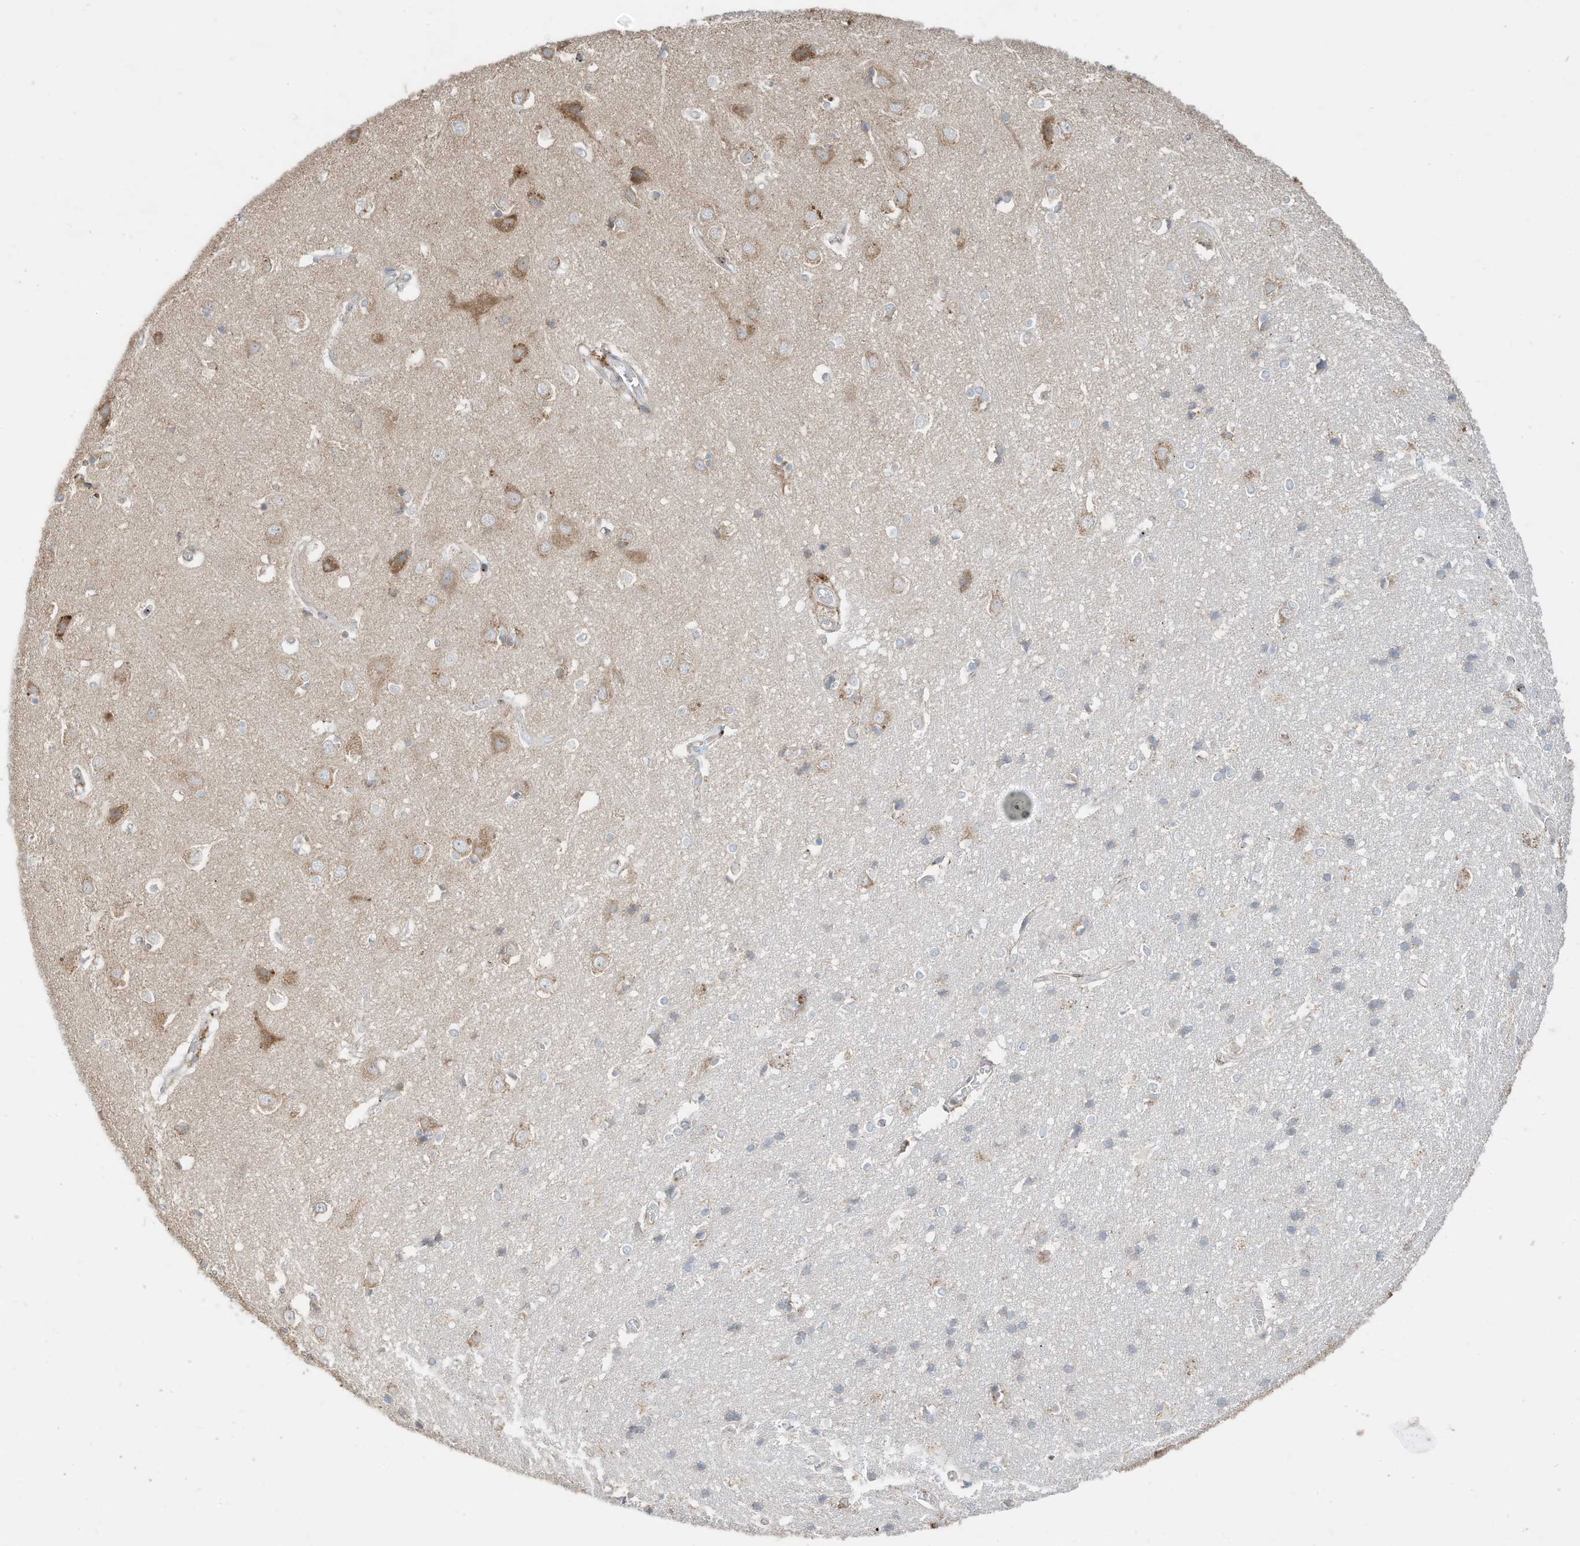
{"staining": {"intensity": "weak", "quantity": "25%-75%", "location": "cytoplasmic/membranous"}, "tissue": "cerebral cortex", "cell_type": "Endothelial cells", "image_type": "normal", "snomed": [{"axis": "morphology", "description": "Normal tissue, NOS"}, {"axis": "topography", "description": "Cerebral cortex"}], "caption": "The photomicrograph shows staining of normal cerebral cortex, revealing weak cytoplasmic/membranous protein expression (brown color) within endothelial cells. (DAB (3,3'-diaminobenzidine) IHC with brightfield microscopy, high magnification).", "gene": "TRNAU1AP", "patient": {"sex": "male", "age": 54}}